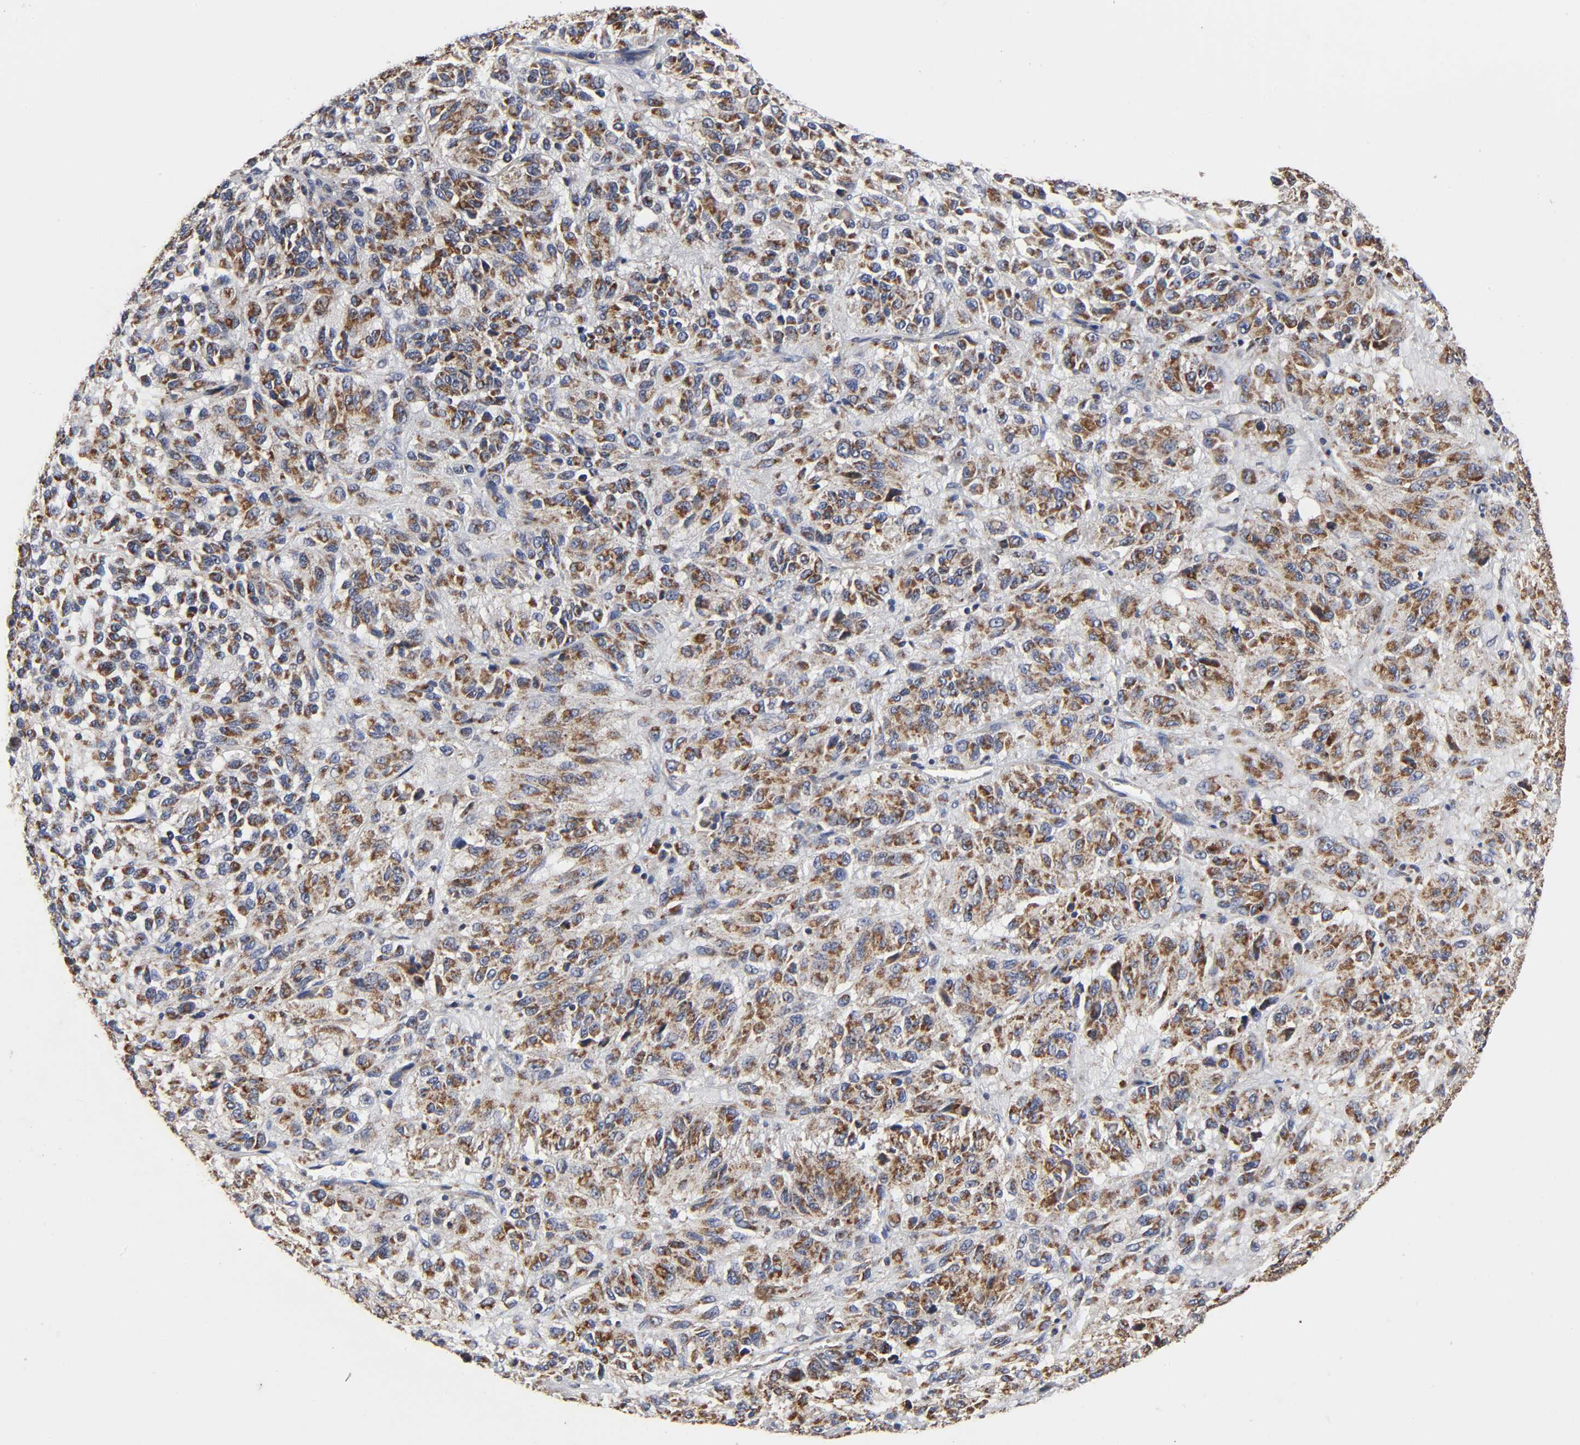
{"staining": {"intensity": "moderate", "quantity": ">75%", "location": "cytoplasmic/membranous"}, "tissue": "melanoma", "cell_type": "Tumor cells", "image_type": "cancer", "snomed": [{"axis": "morphology", "description": "Malignant melanoma, Metastatic site"}, {"axis": "topography", "description": "Lung"}], "caption": "Melanoma tissue exhibits moderate cytoplasmic/membranous positivity in approximately >75% of tumor cells, visualized by immunohistochemistry. (Brightfield microscopy of DAB IHC at high magnification).", "gene": "COX6B1", "patient": {"sex": "male", "age": 64}}